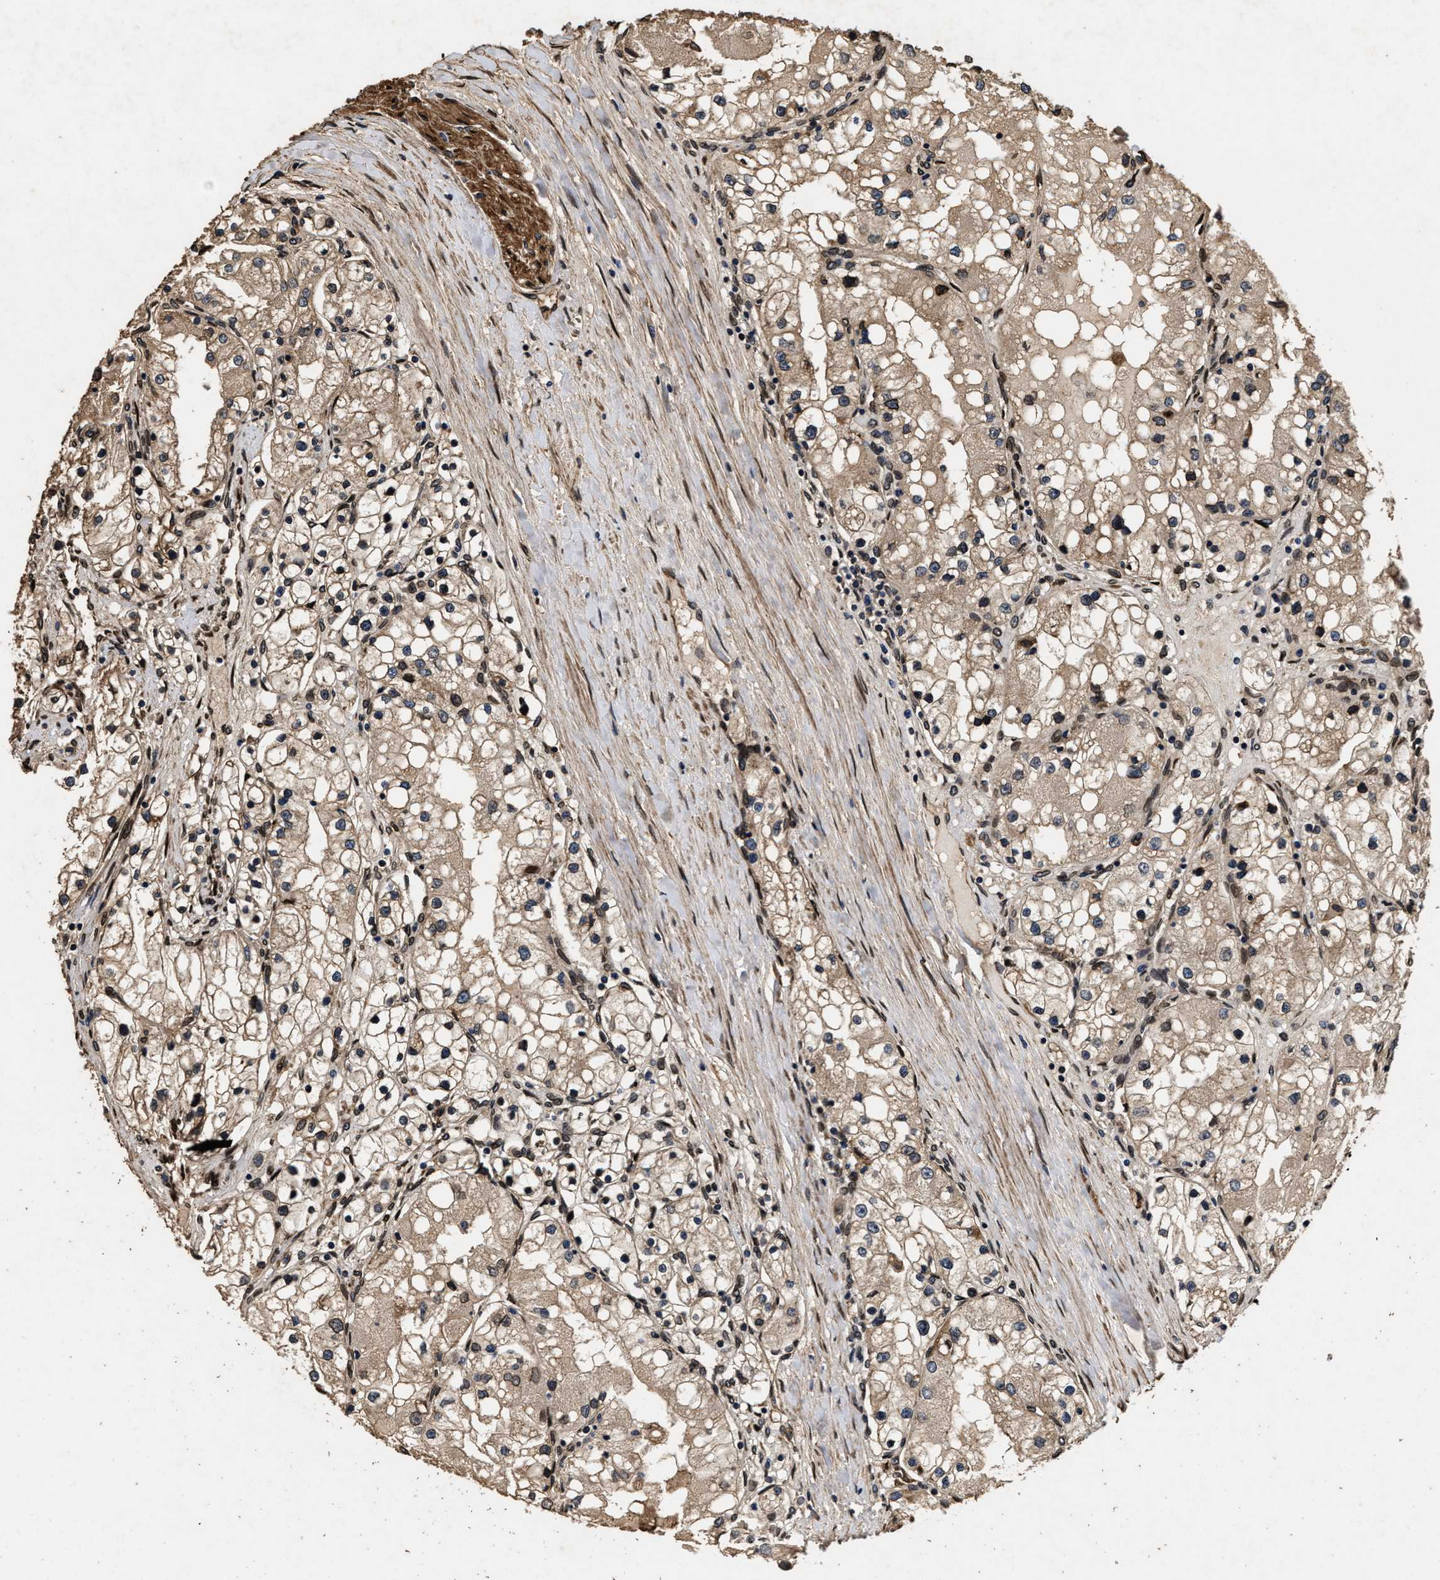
{"staining": {"intensity": "moderate", "quantity": ">75%", "location": "cytoplasmic/membranous"}, "tissue": "renal cancer", "cell_type": "Tumor cells", "image_type": "cancer", "snomed": [{"axis": "morphology", "description": "Adenocarcinoma, NOS"}, {"axis": "topography", "description": "Kidney"}], "caption": "Immunohistochemistry photomicrograph of human renal cancer (adenocarcinoma) stained for a protein (brown), which exhibits medium levels of moderate cytoplasmic/membranous expression in approximately >75% of tumor cells.", "gene": "ACCS", "patient": {"sex": "male", "age": 68}}